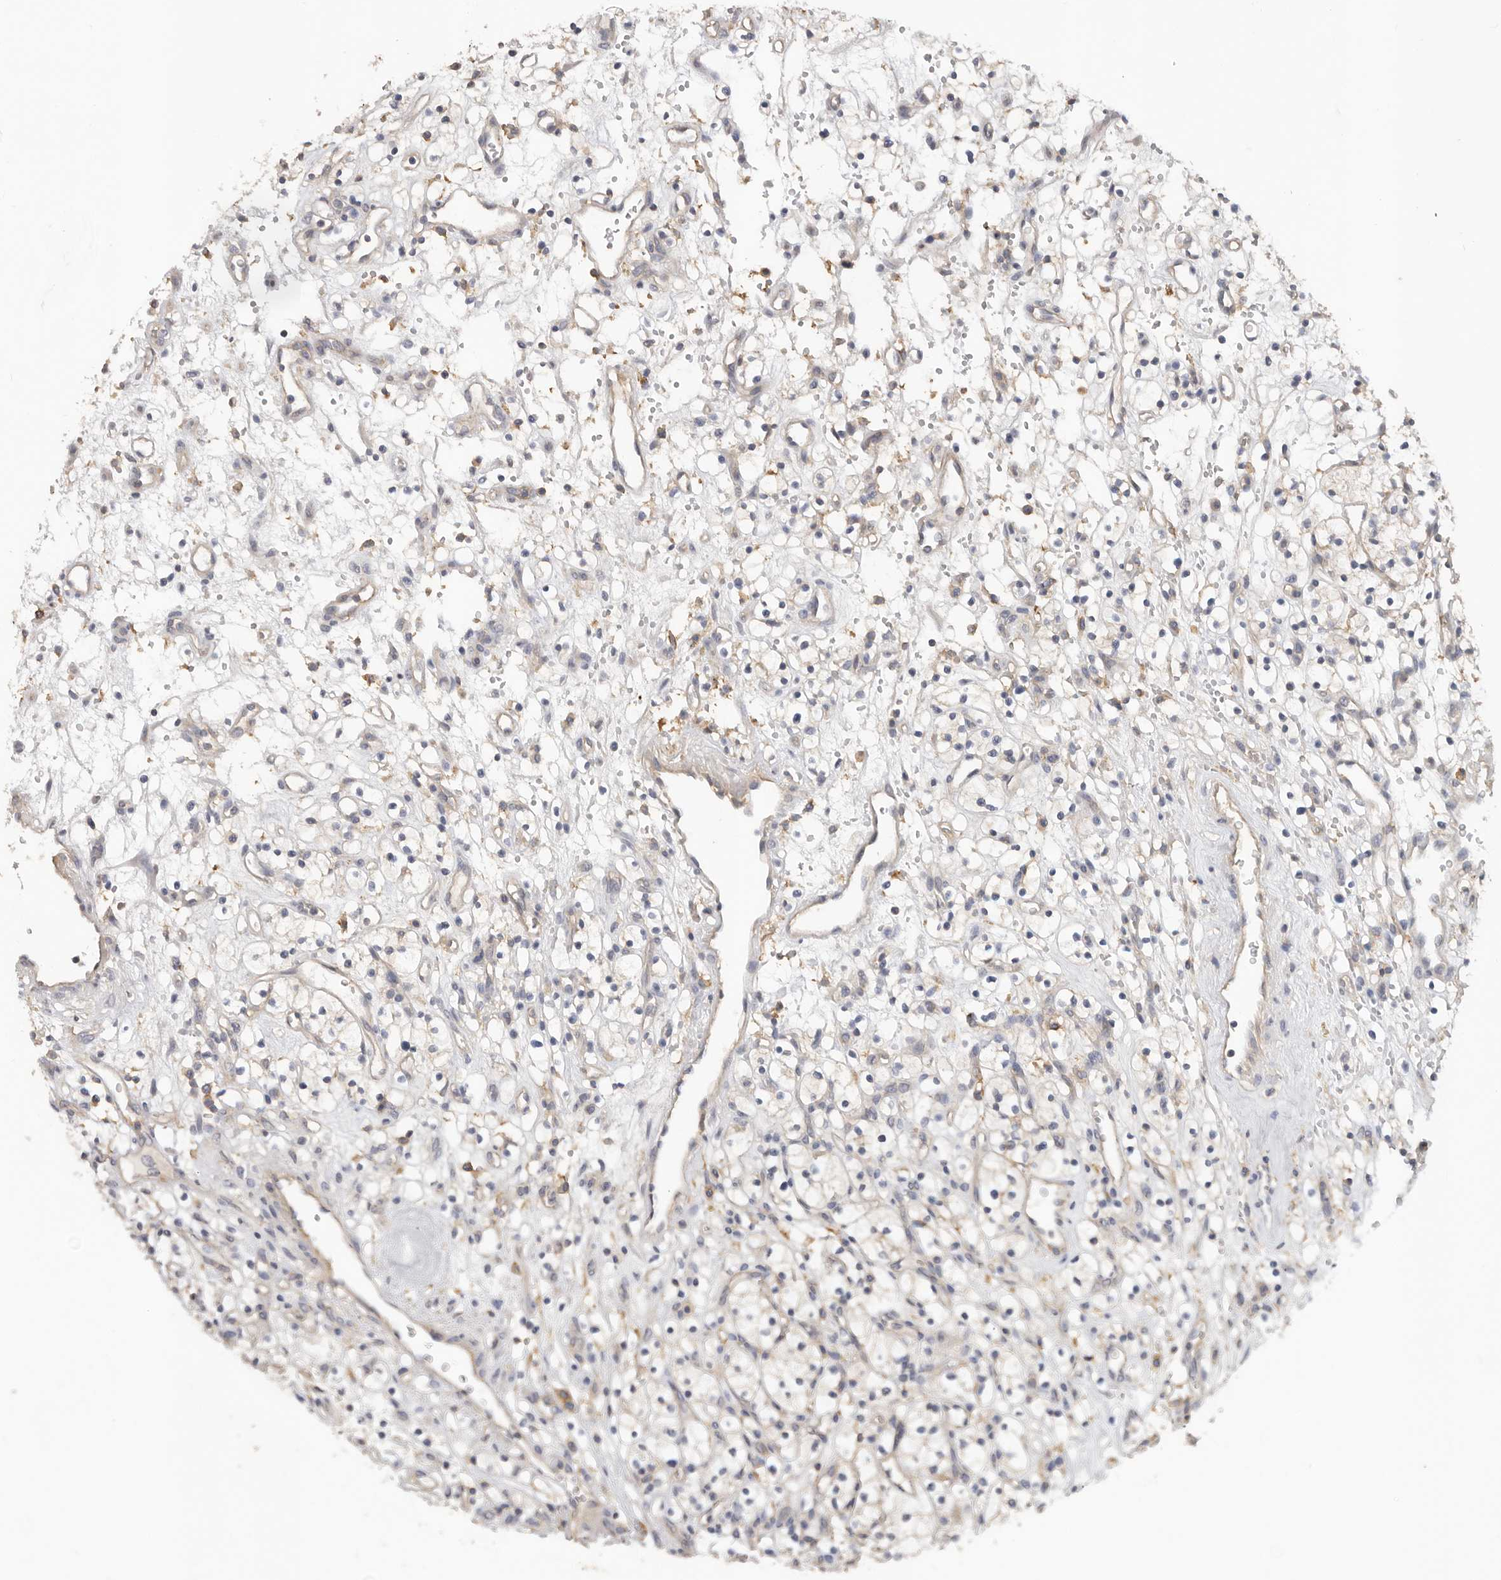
{"staining": {"intensity": "negative", "quantity": "none", "location": "none"}, "tissue": "renal cancer", "cell_type": "Tumor cells", "image_type": "cancer", "snomed": [{"axis": "morphology", "description": "Adenocarcinoma, NOS"}, {"axis": "topography", "description": "Kidney"}], "caption": "Immunohistochemistry micrograph of neoplastic tissue: adenocarcinoma (renal) stained with DAB (3,3'-diaminobenzidine) reveals no significant protein expression in tumor cells.", "gene": "WDTC1", "patient": {"sex": "female", "age": 57}}